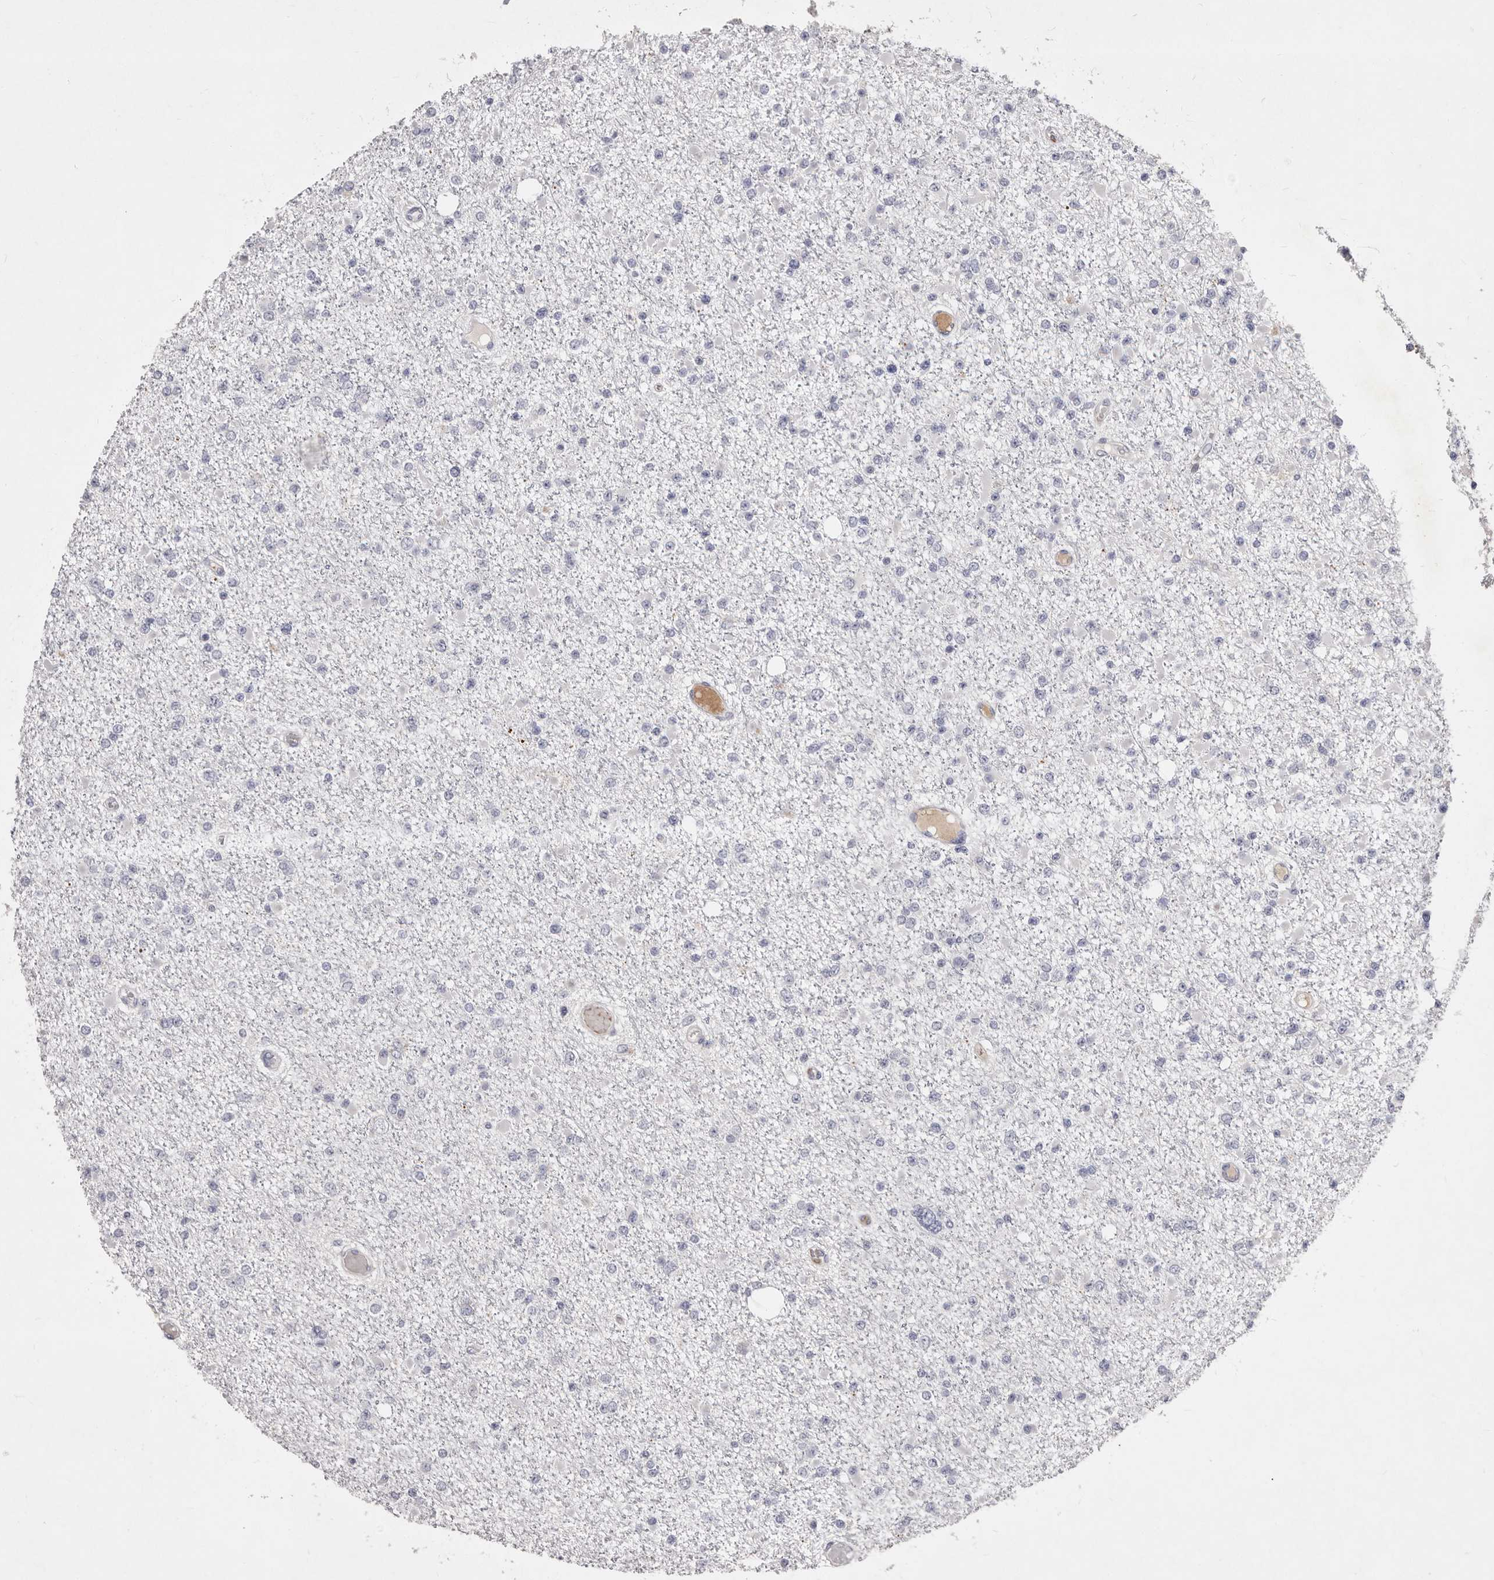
{"staining": {"intensity": "negative", "quantity": "none", "location": "none"}, "tissue": "glioma", "cell_type": "Tumor cells", "image_type": "cancer", "snomed": [{"axis": "morphology", "description": "Glioma, malignant, Low grade"}, {"axis": "topography", "description": "Brain"}], "caption": "Glioma was stained to show a protein in brown. There is no significant expression in tumor cells.", "gene": "NUBPL", "patient": {"sex": "female", "age": 22}}